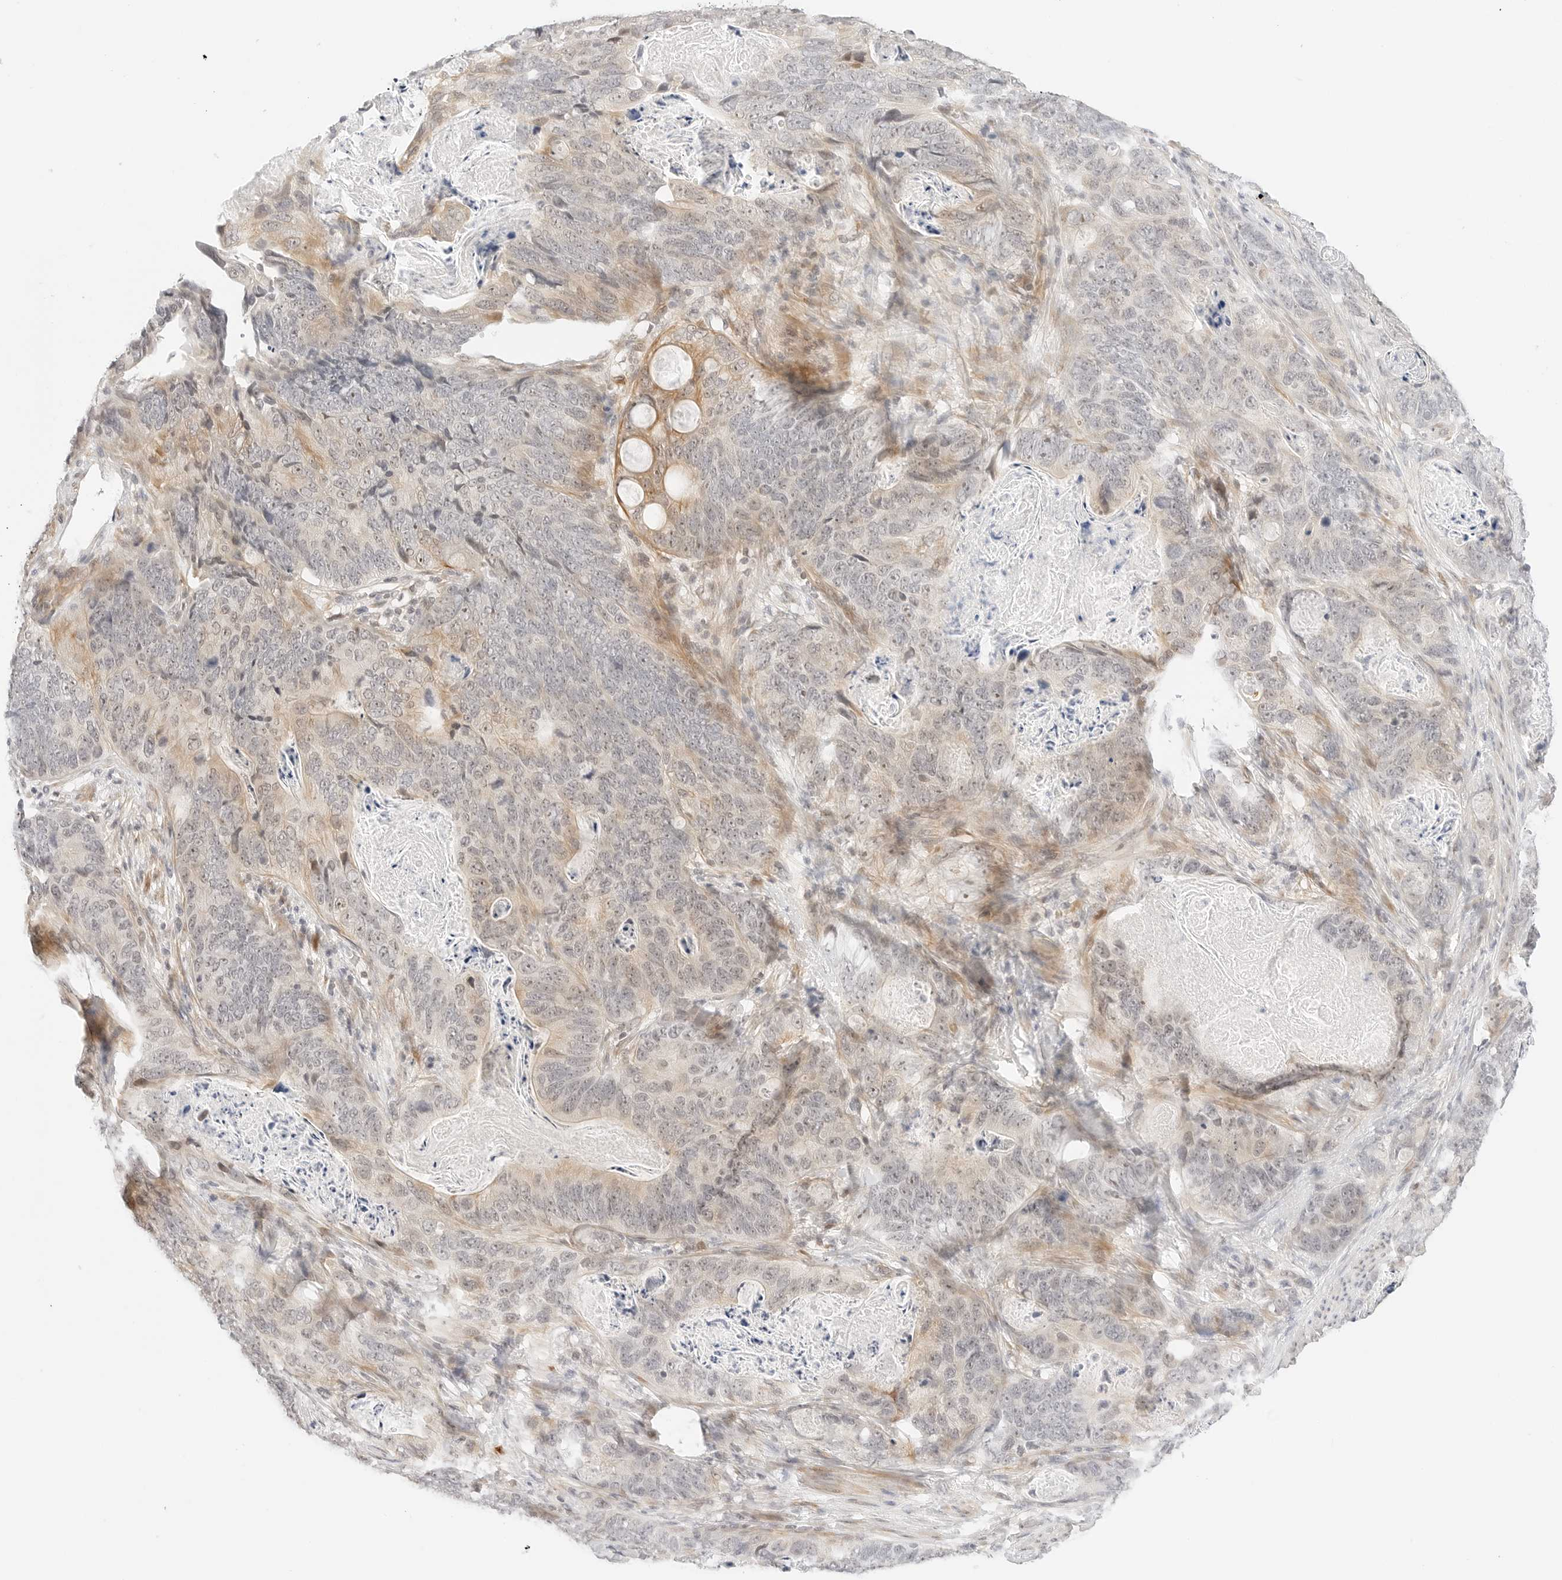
{"staining": {"intensity": "moderate", "quantity": "<25%", "location": "cytoplasmic/membranous"}, "tissue": "stomach cancer", "cell_type": "Tumor cells", "image_type": "cancer", "snomed": [{"axis": "morphology", "description": "Normal tissue, NOS"}, {"axis": "morphology", "description": "Adenocarcinoma, NOS"}, {"axis": "topography", "description": "Stomach"}], "caption": "Brown immunohistochemical staining in human stomach adenocarcinoma exhibits moderate cytoplasmic/membranous staining in approximately <25% of tumor cells.", "gene": "TEKT2", "patient": {"sex": "female", "age": 89}}